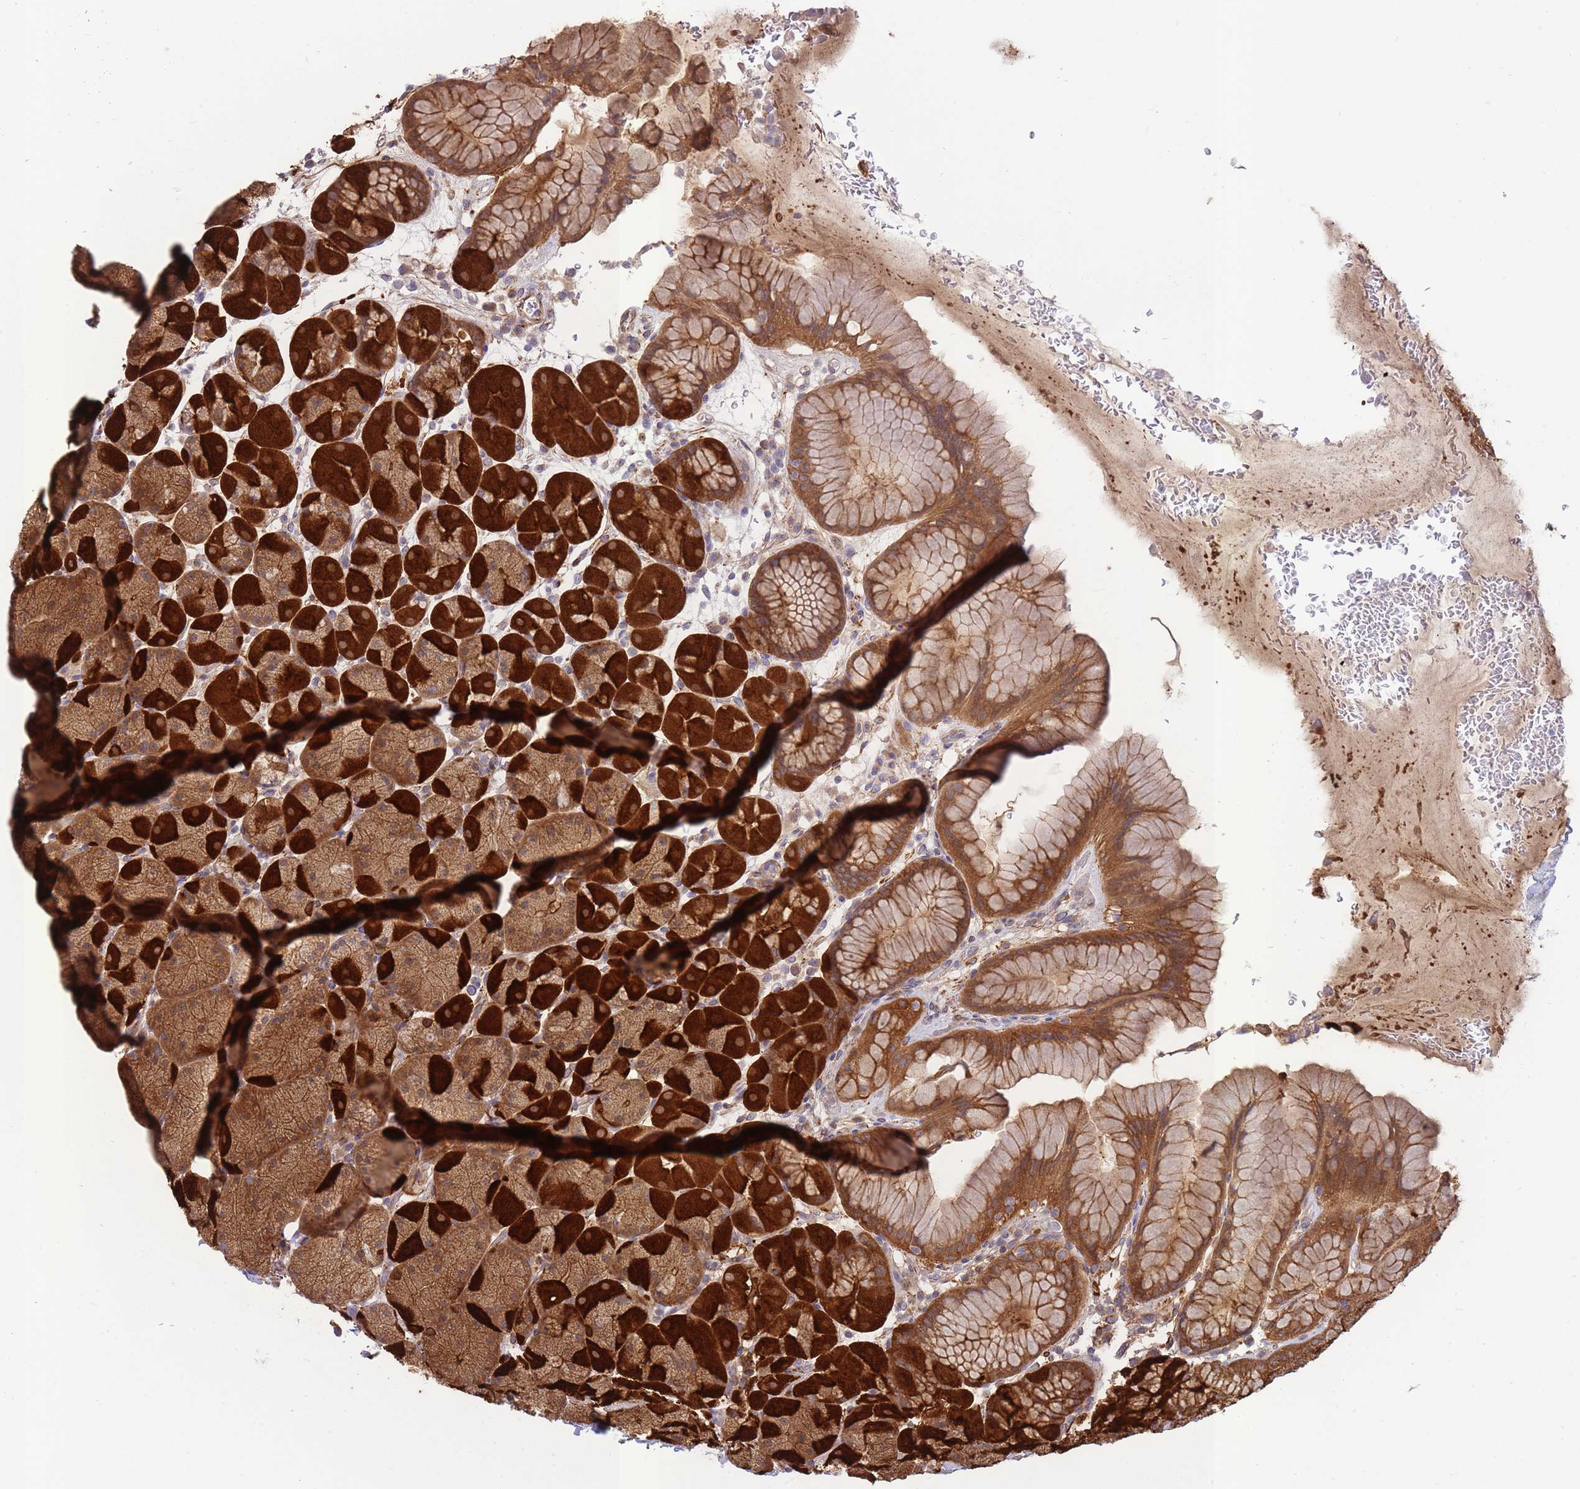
{"staining": {"intensity": "strong", "quantity": ">75%", "location": "cytoplasmic/membranous"}, "tissue": "stomach", "cell_type": "Glandular cells", "image_type": "normal", "snomed": [{"axis": "morphology", "description": "Normal tissue, NOS"}, {"axis": "topography", "description": "Stomach, upper"}, {"axis": "topography", "description": "Stomach, lower"}], "caption": "Protein analysis of benign stomach demonstrates strong cytoplasmic/membranous expression in about >75% of glandular cells.", "gene": "ECPAS", "patient": {"sex": "male", "age": 67}}